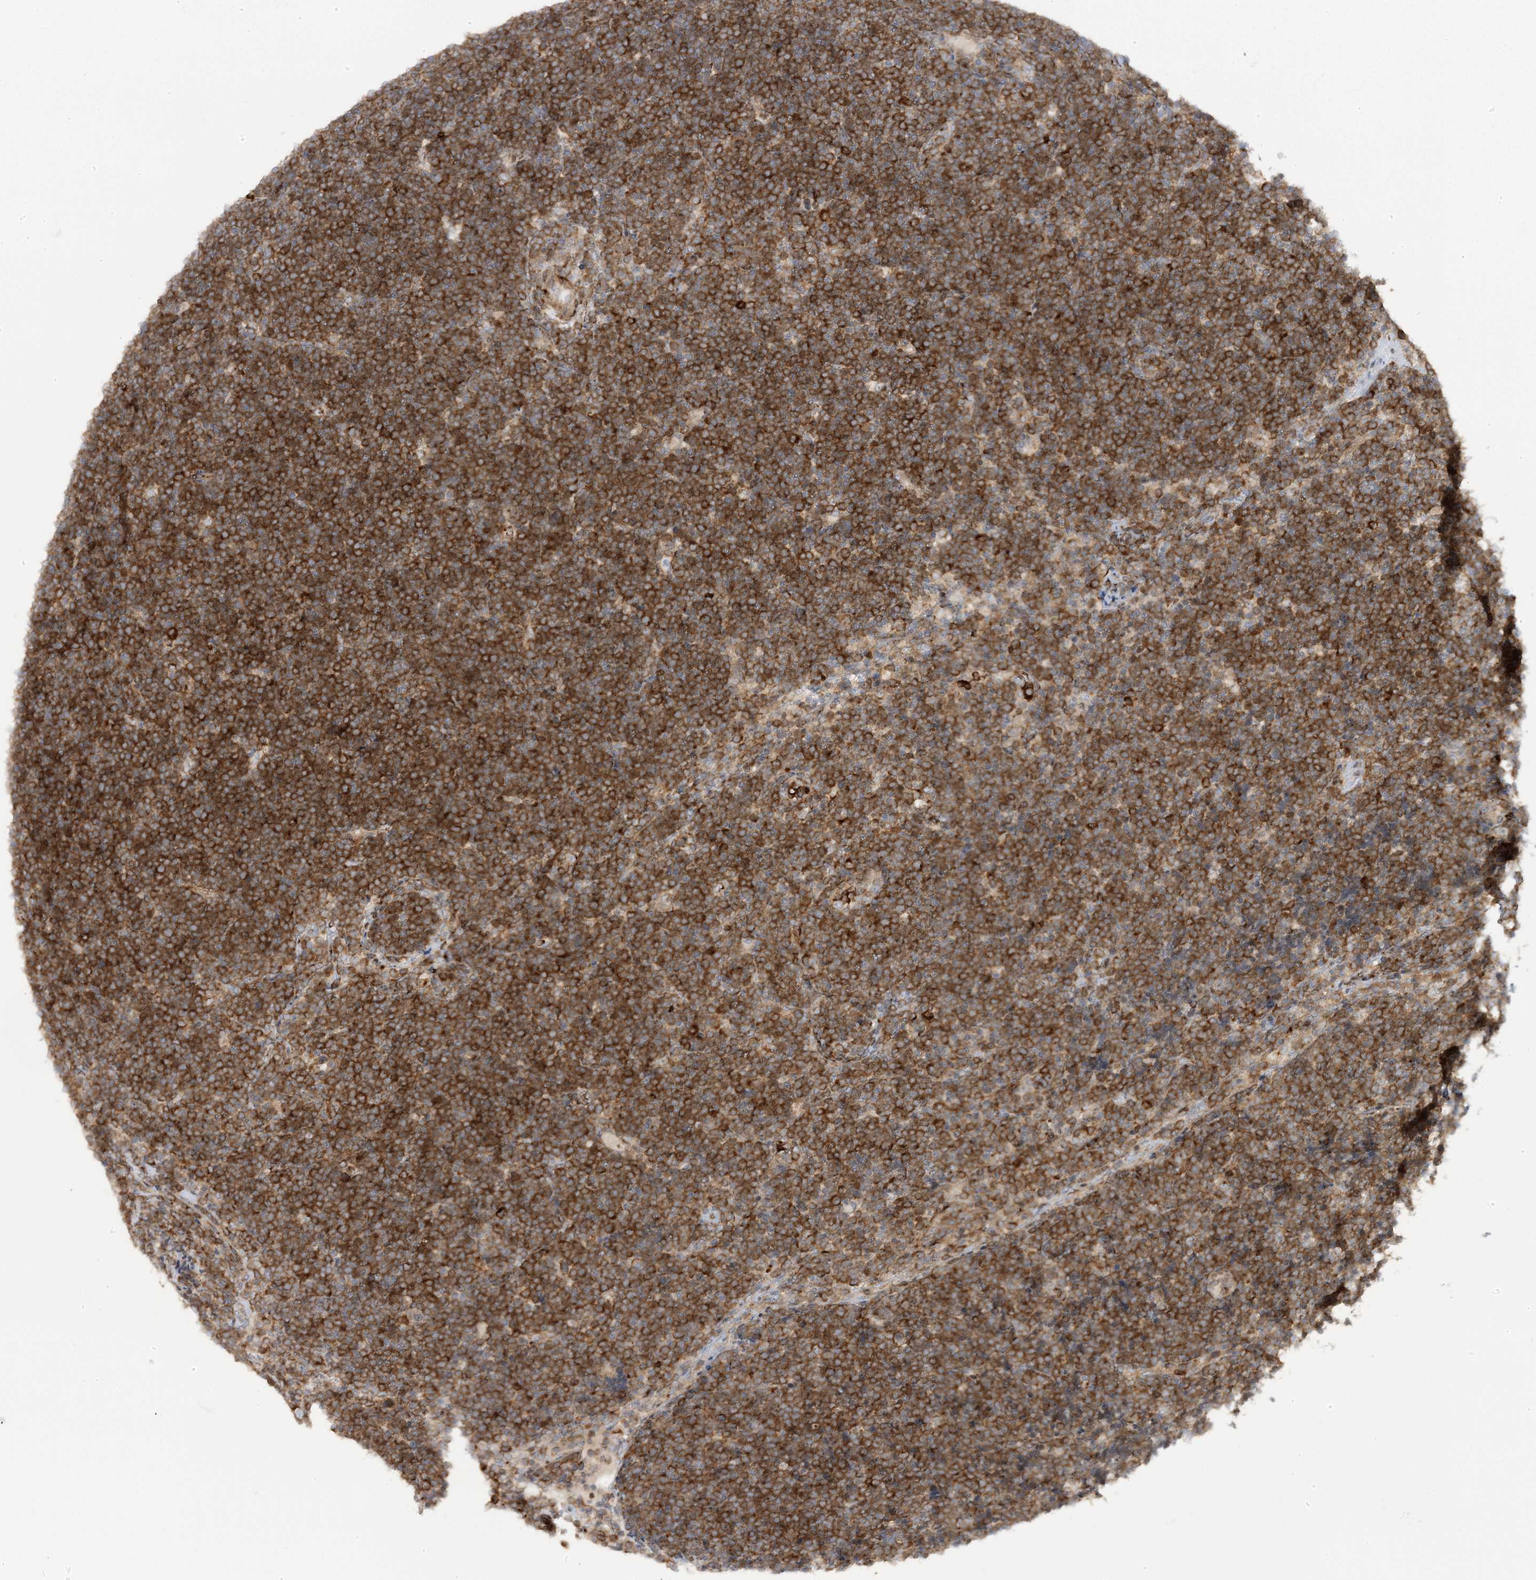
{"staining": {"intensity": "strong", "quantity": ">75%", "location": "cytoplasmic/membranous"}, "tissue": "lymphoma", "cell_type": "Tumor cells", "image_type": "cancer", "snomed": [{"axis": "morphology", "description": "Malignant lymphoma, non-Hodgkin's type, High grade"}, {"axis": "topography", "description": "Lymph node"}], "caption": "High-grade malignant lymphoma, non-Hodgkin's type stained for a protein displays strong cytoplasmic/membranous positivity in tumor cells.", "gene": "MAP7D3", "patient": {"sex": "male", "age": 13}}